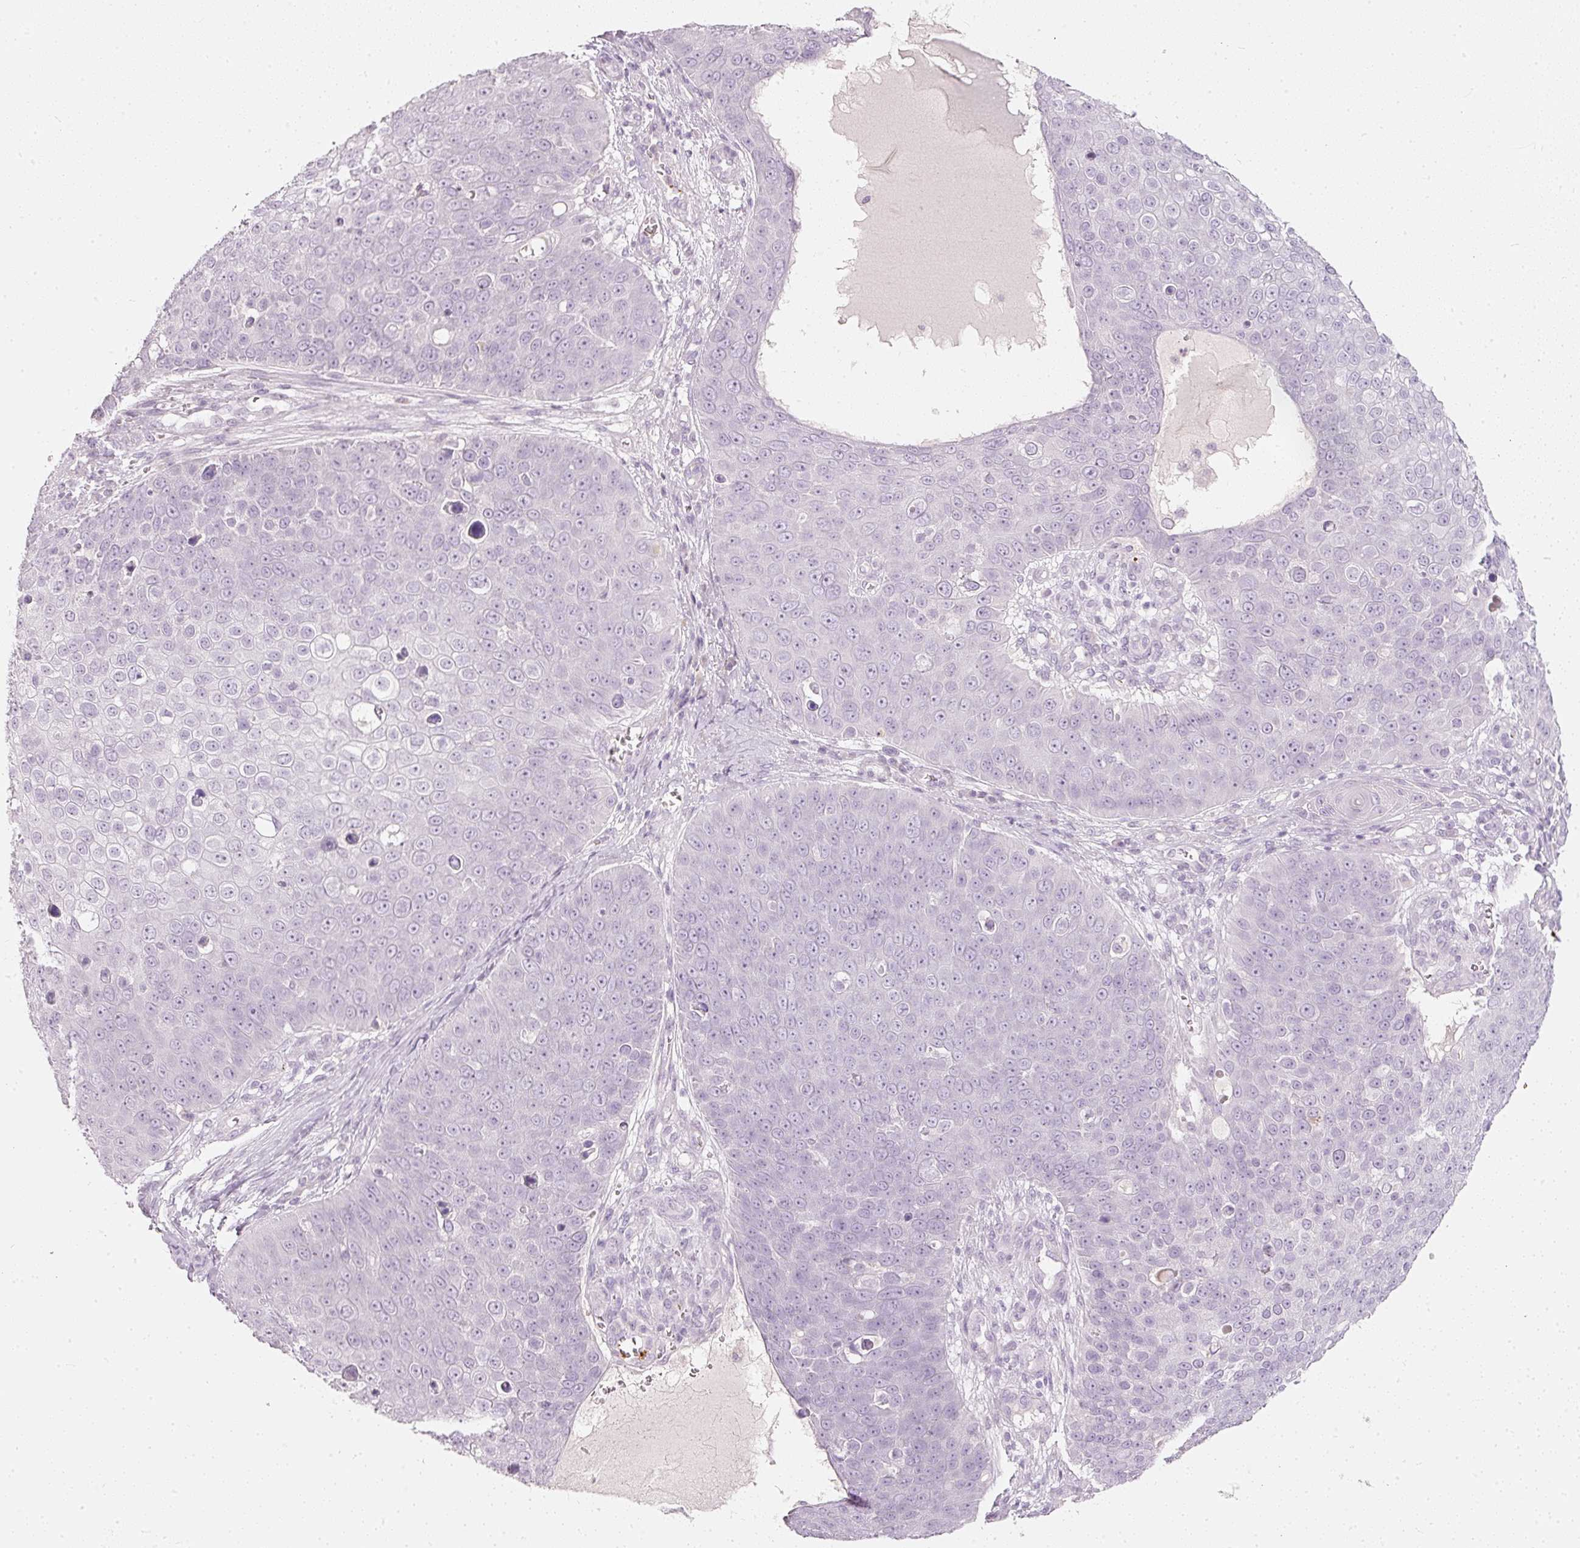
{"staining": {"intensity": "negative", "quantity": "none", "location": "none"}, "tissue": "skin cancer", "cell_type": "Tumor cells", "image_type": "cancer", "snomed": [{"axis": "morphology", "description": "Squamous cell carcinoma, NOS"}, {"axis": "topography", "description": "Skin"}], "caption": "This is an immunohistochemistry (IHC) micrograph of human squamous cell carcinoma (skin). There is no staining in tumor cells.", "gene": "LECT2", "patient": {"sex": "male", "age": 71}}